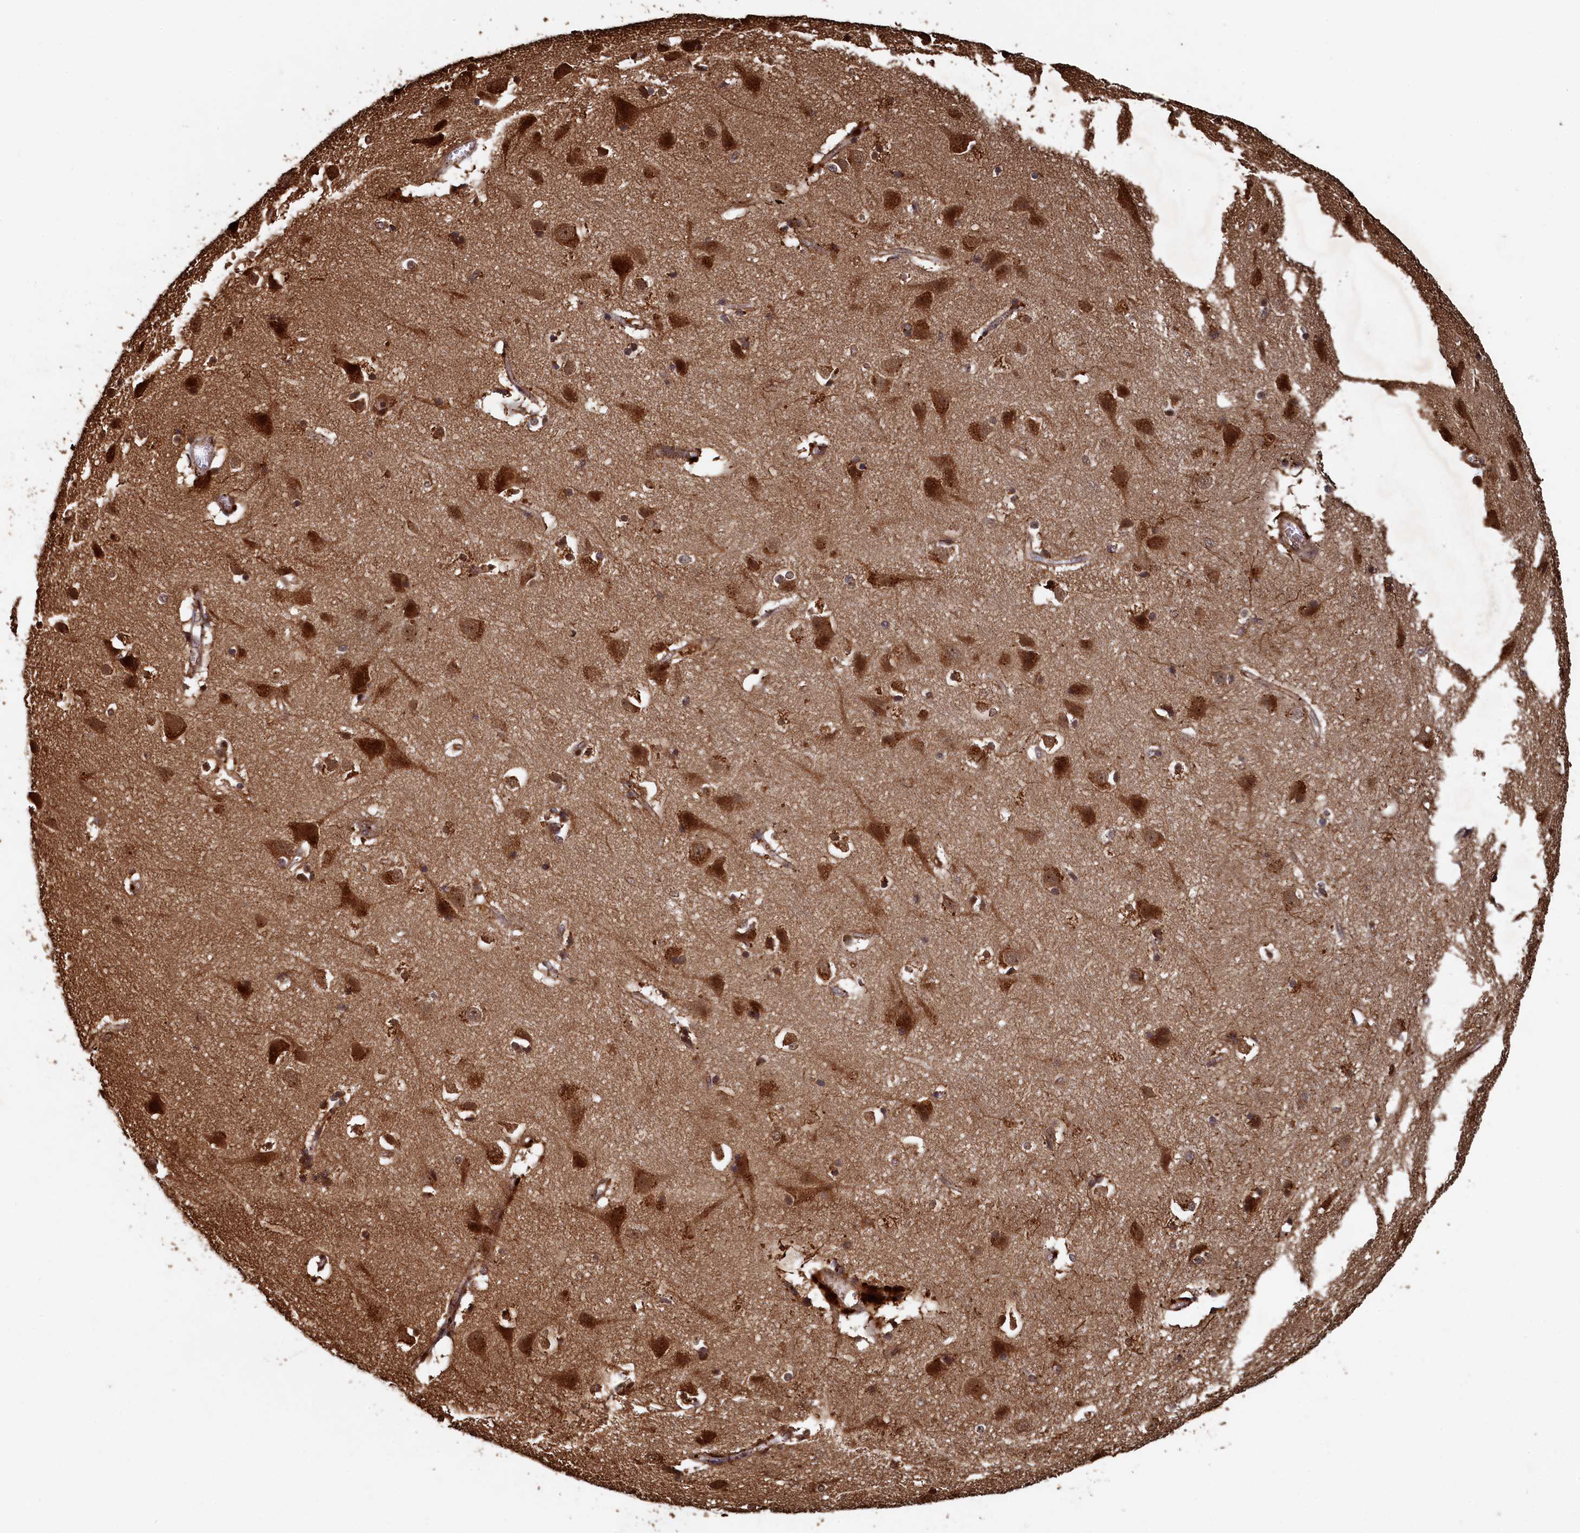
{"staining": {"intensity": "strong", "quantity": ">75%", "location": "cytoplasmic/membranous"}, "tissue": "cerebral cortex", "cell_type": "Endothelial cells", "image_type": "normal", "snomed": [{"axis": "morphology", "description": "Normal tissue, NOS"}, {"axis": "topography", "description": "Cerebral cortex"}], "caption": "Benign cerebral cortex shows strong cytoplasmic/membranous expression in about >75% of endothelial cells, visualized by immunohistochemistry. (DAB = brown stain, brightfield microscopy at high magnification).", "gene": "PIGN", "patient": {"sex": "male", "age": 54}}